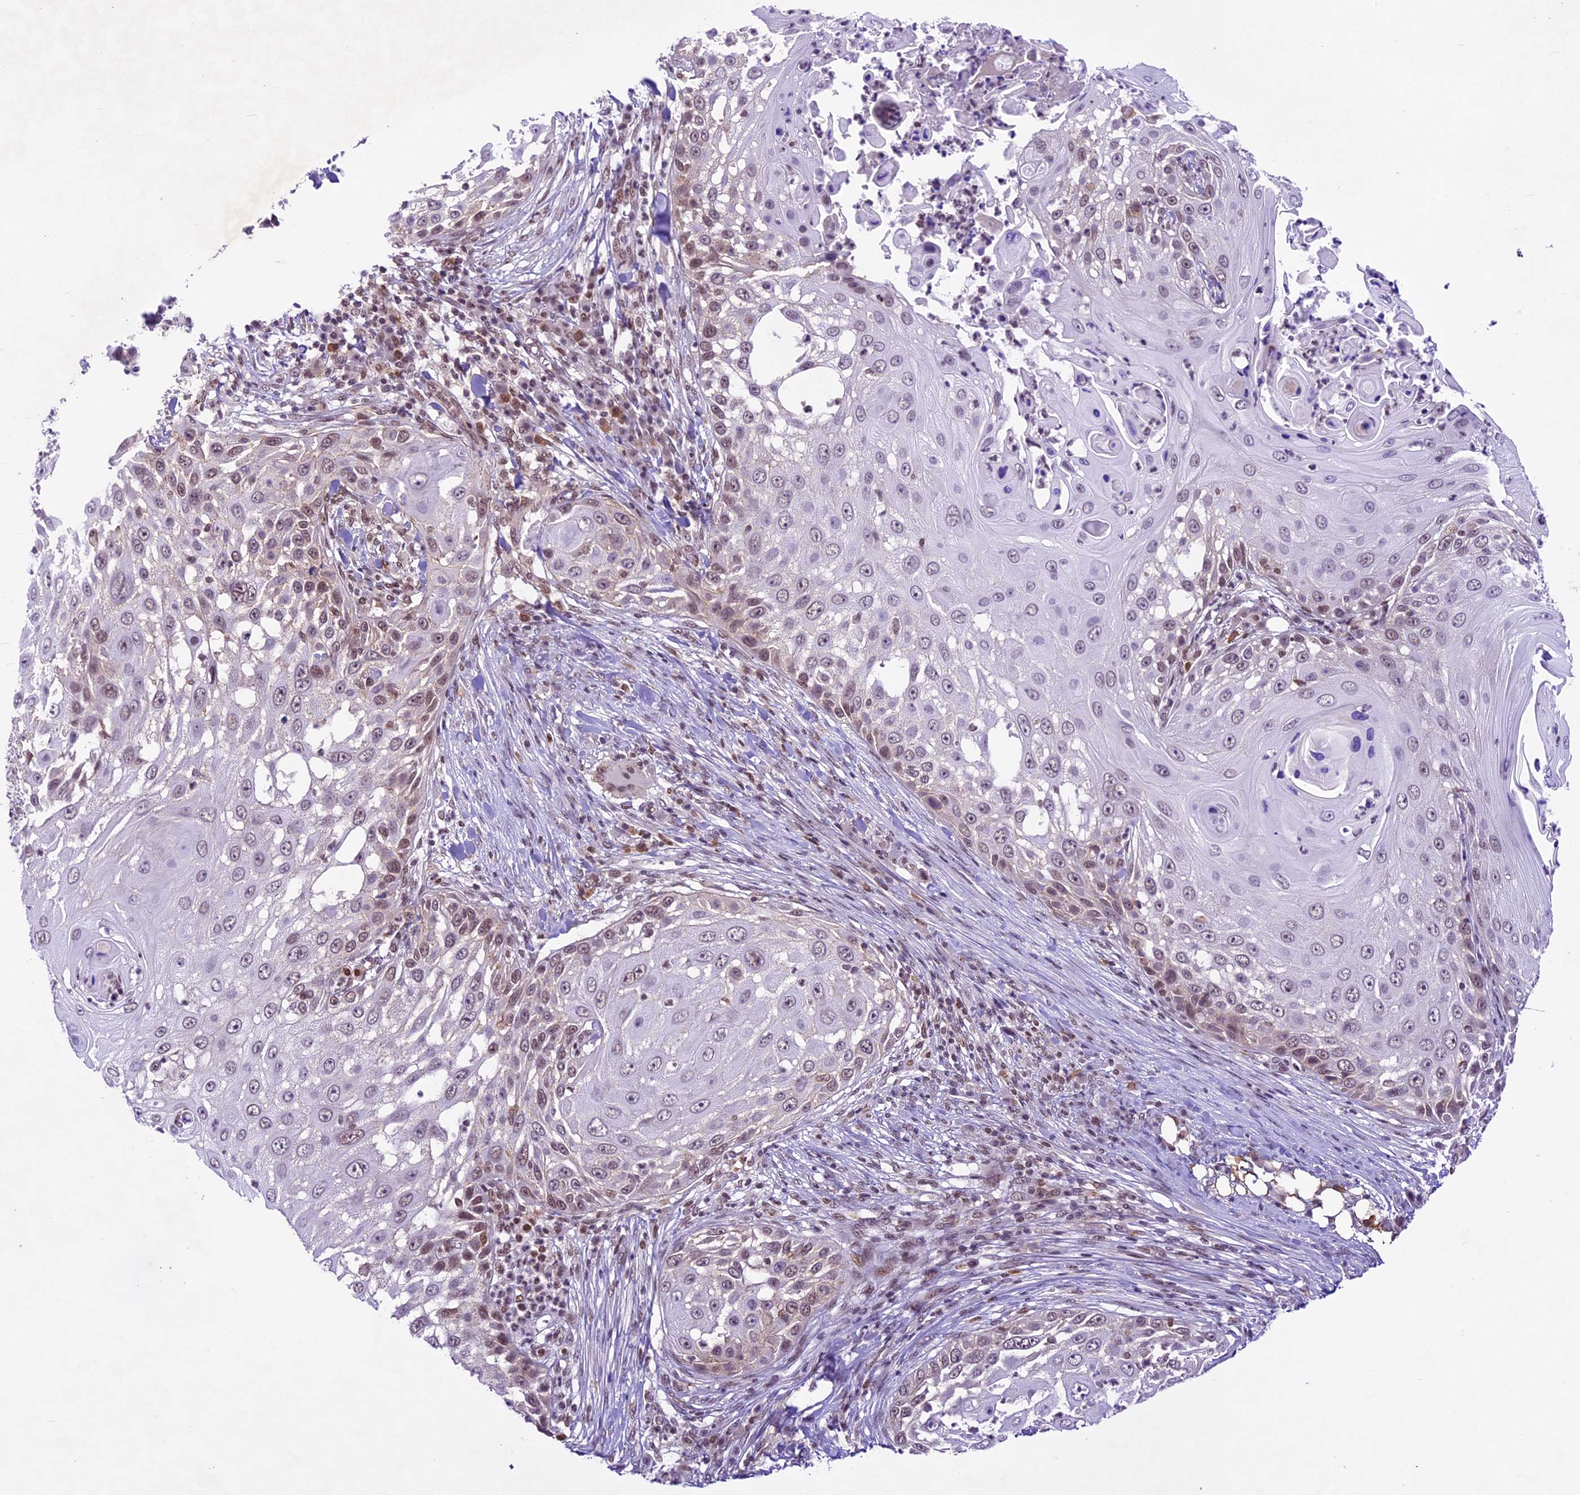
{"staining": {"intensity": "weak", "quantity": "25%-75%", "location": "nuclear"}, "tissue": "skin cancer", "cell_type": "Tumor cells", "image_type": "cancer", "snomed": [{"axis": "morphology", "description": "Squamous cell carcinoma, NOS"}, {"axis": "topography", "description": "Skin"}], "caption": "Squamous cell carcinoma (skin) stained for a protein shows weak nuclear positivity in tumor cells.", "gene": "SHKBP1", "patient": {"sex": "female", "age": 44}}